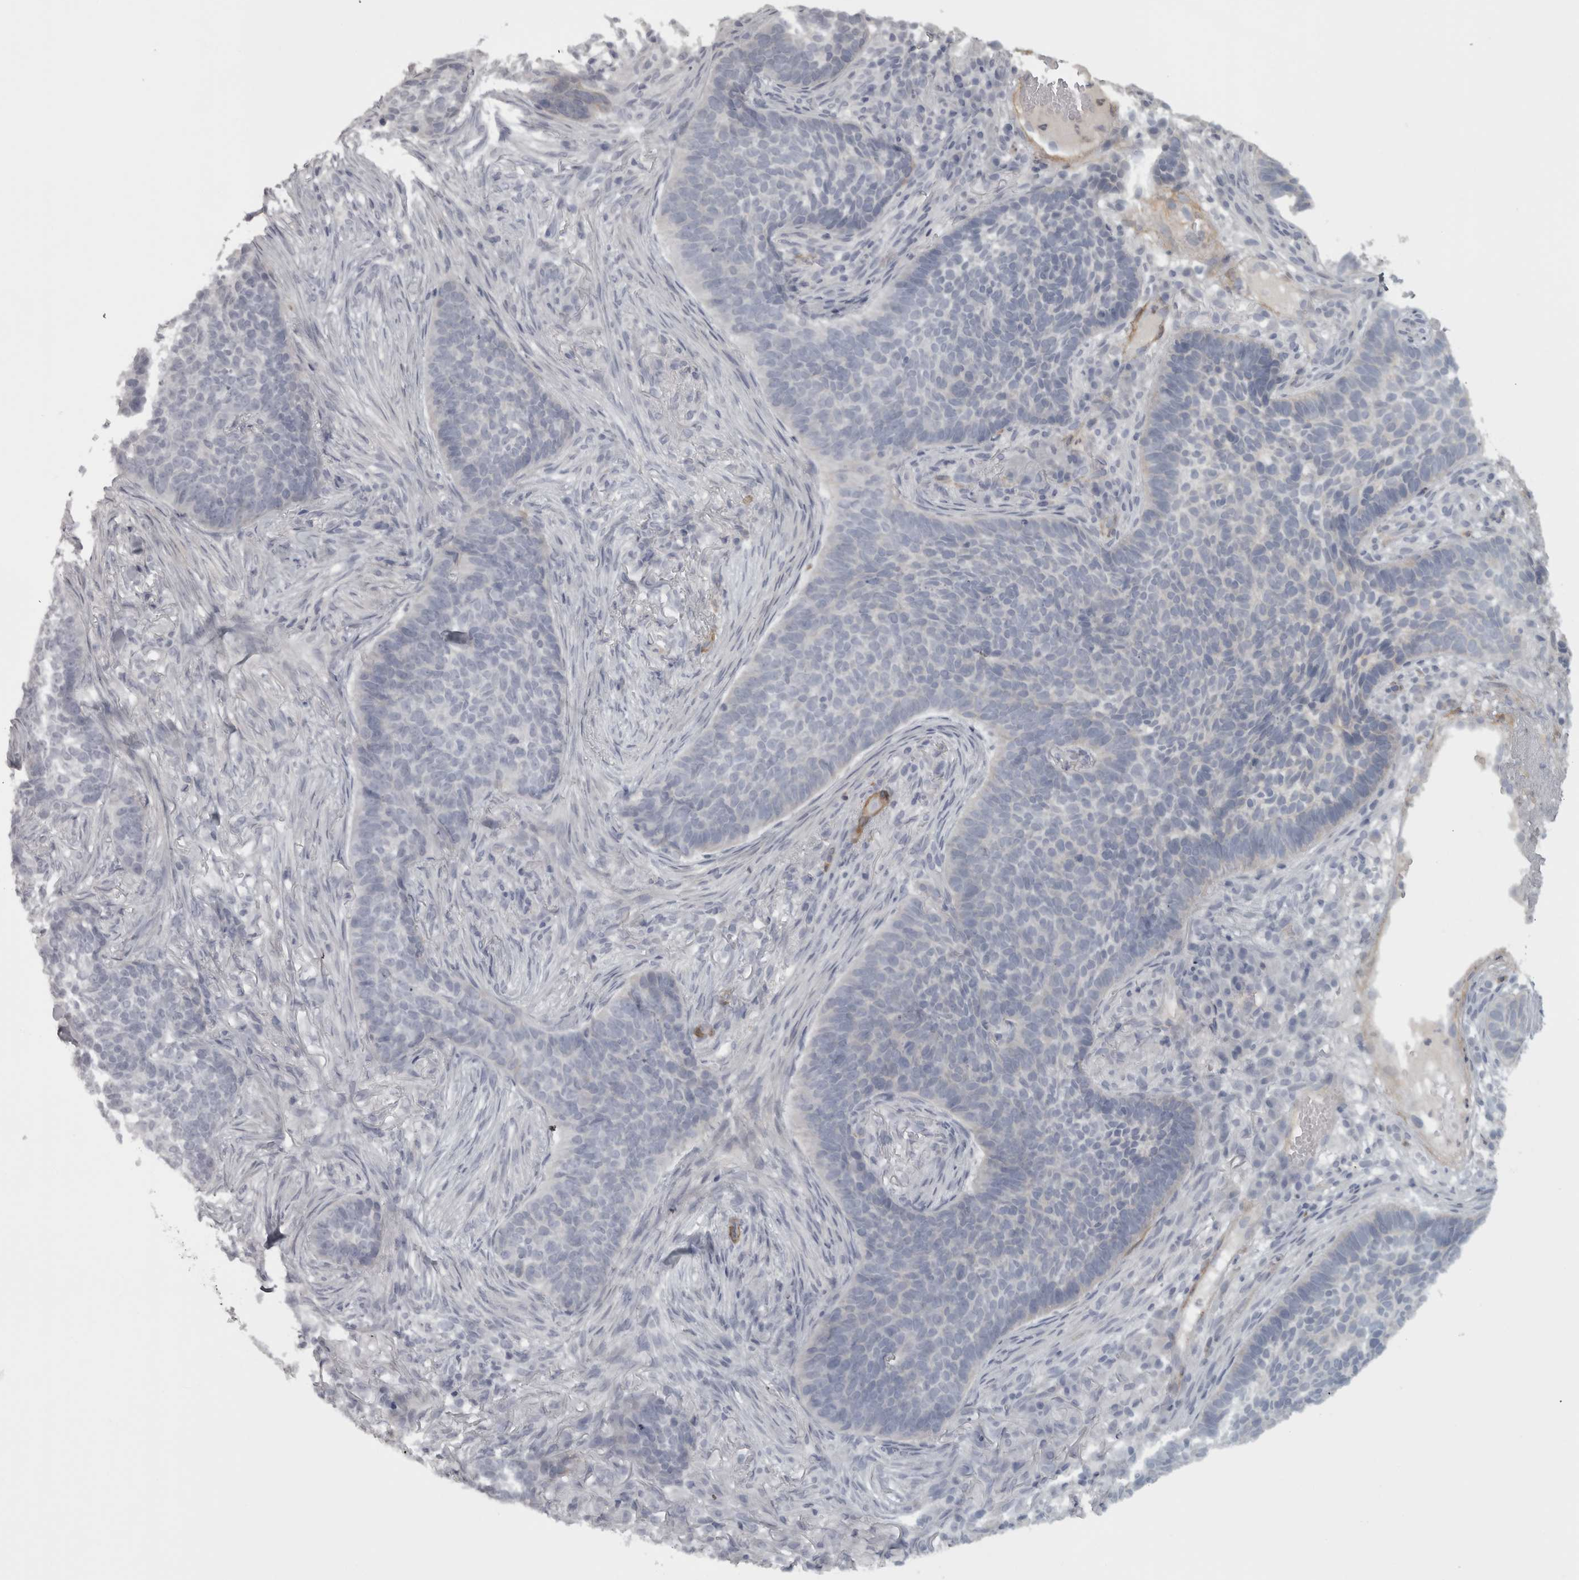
{"staining": {"intensity": "negative", "quantity": "none", "location": "none"}, "tissue": "skin cancer", "cell_type": "Tumor cells", "image_type": "cancer", "snomed": [{"axis": "morphology", "description": "Basal cell carcinoma"}, {"axis": "topography", "description": "Skin"}], "caption": "This is an IHC photomicrograph of skin cancer. There is no positivity in tumor cells.", "gene": "PPP1R12B", "patient": {"sex": "male", "age": 85}}